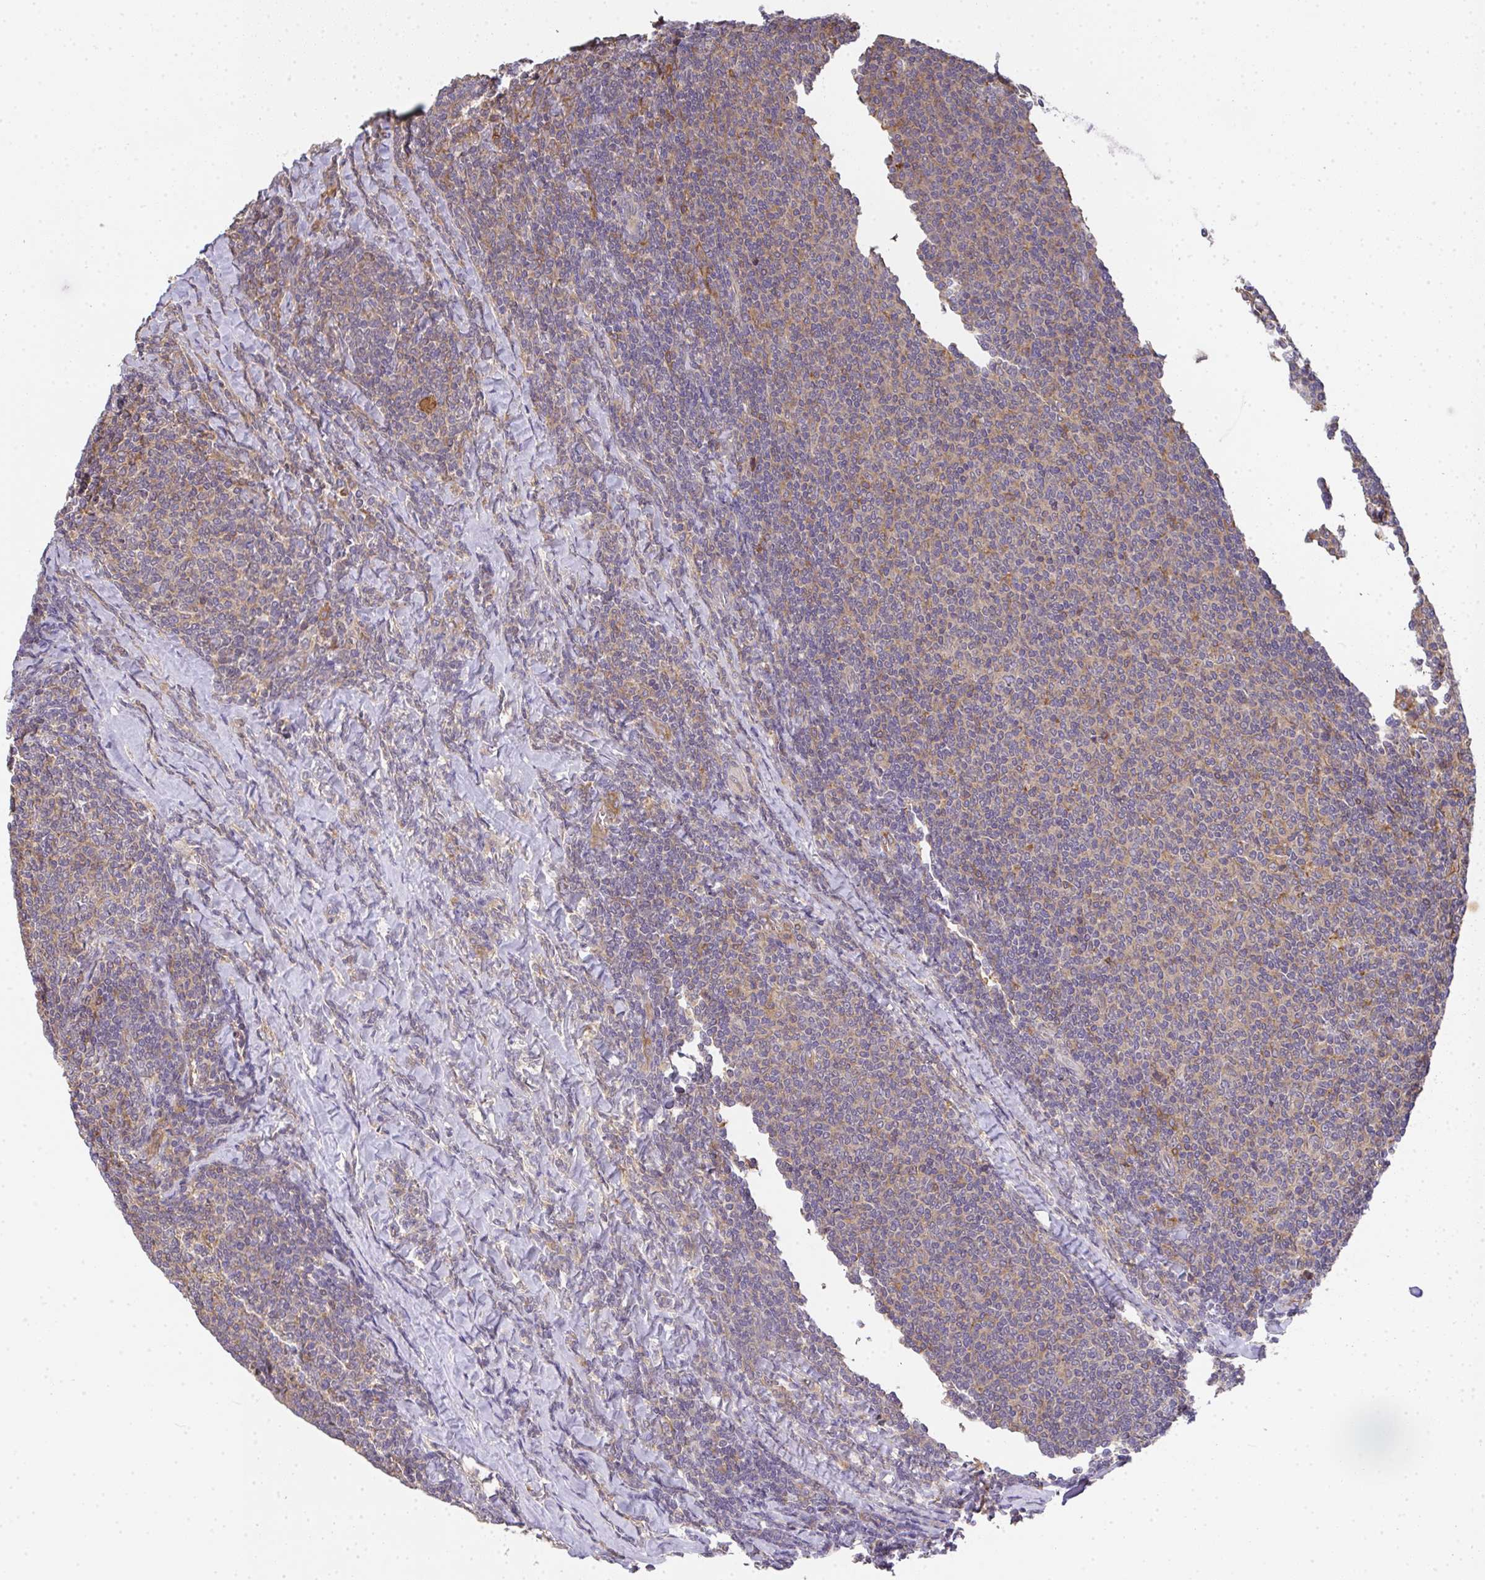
{"staining": {"intensity": "moderate", "quantity": "<25%", "location": "cytoplasmic/membranous"}, "tissue": "lymphoma", "cell_type": "Tumor cells", "image_type": "cancer", "snomed": [{"axis": "morphology", "description": "Malignant lymphoma, non-Hodgkin's type, Low grade"}, {"axis": "topography", "description": "Lymph node"}], "caption": "Brown immunohistochemical staining in malignant lymphoma, non-Hodgkin's type (low-grade) displays moderate cytoplasmic/membranous expression in approximately <25% of tumor cells. Immunohistochemistry stains the protein in brown and the nuclei are stained blue.", "gene": "EEF1AKMT1", "patient": {"sex": "male", "age": 52}}